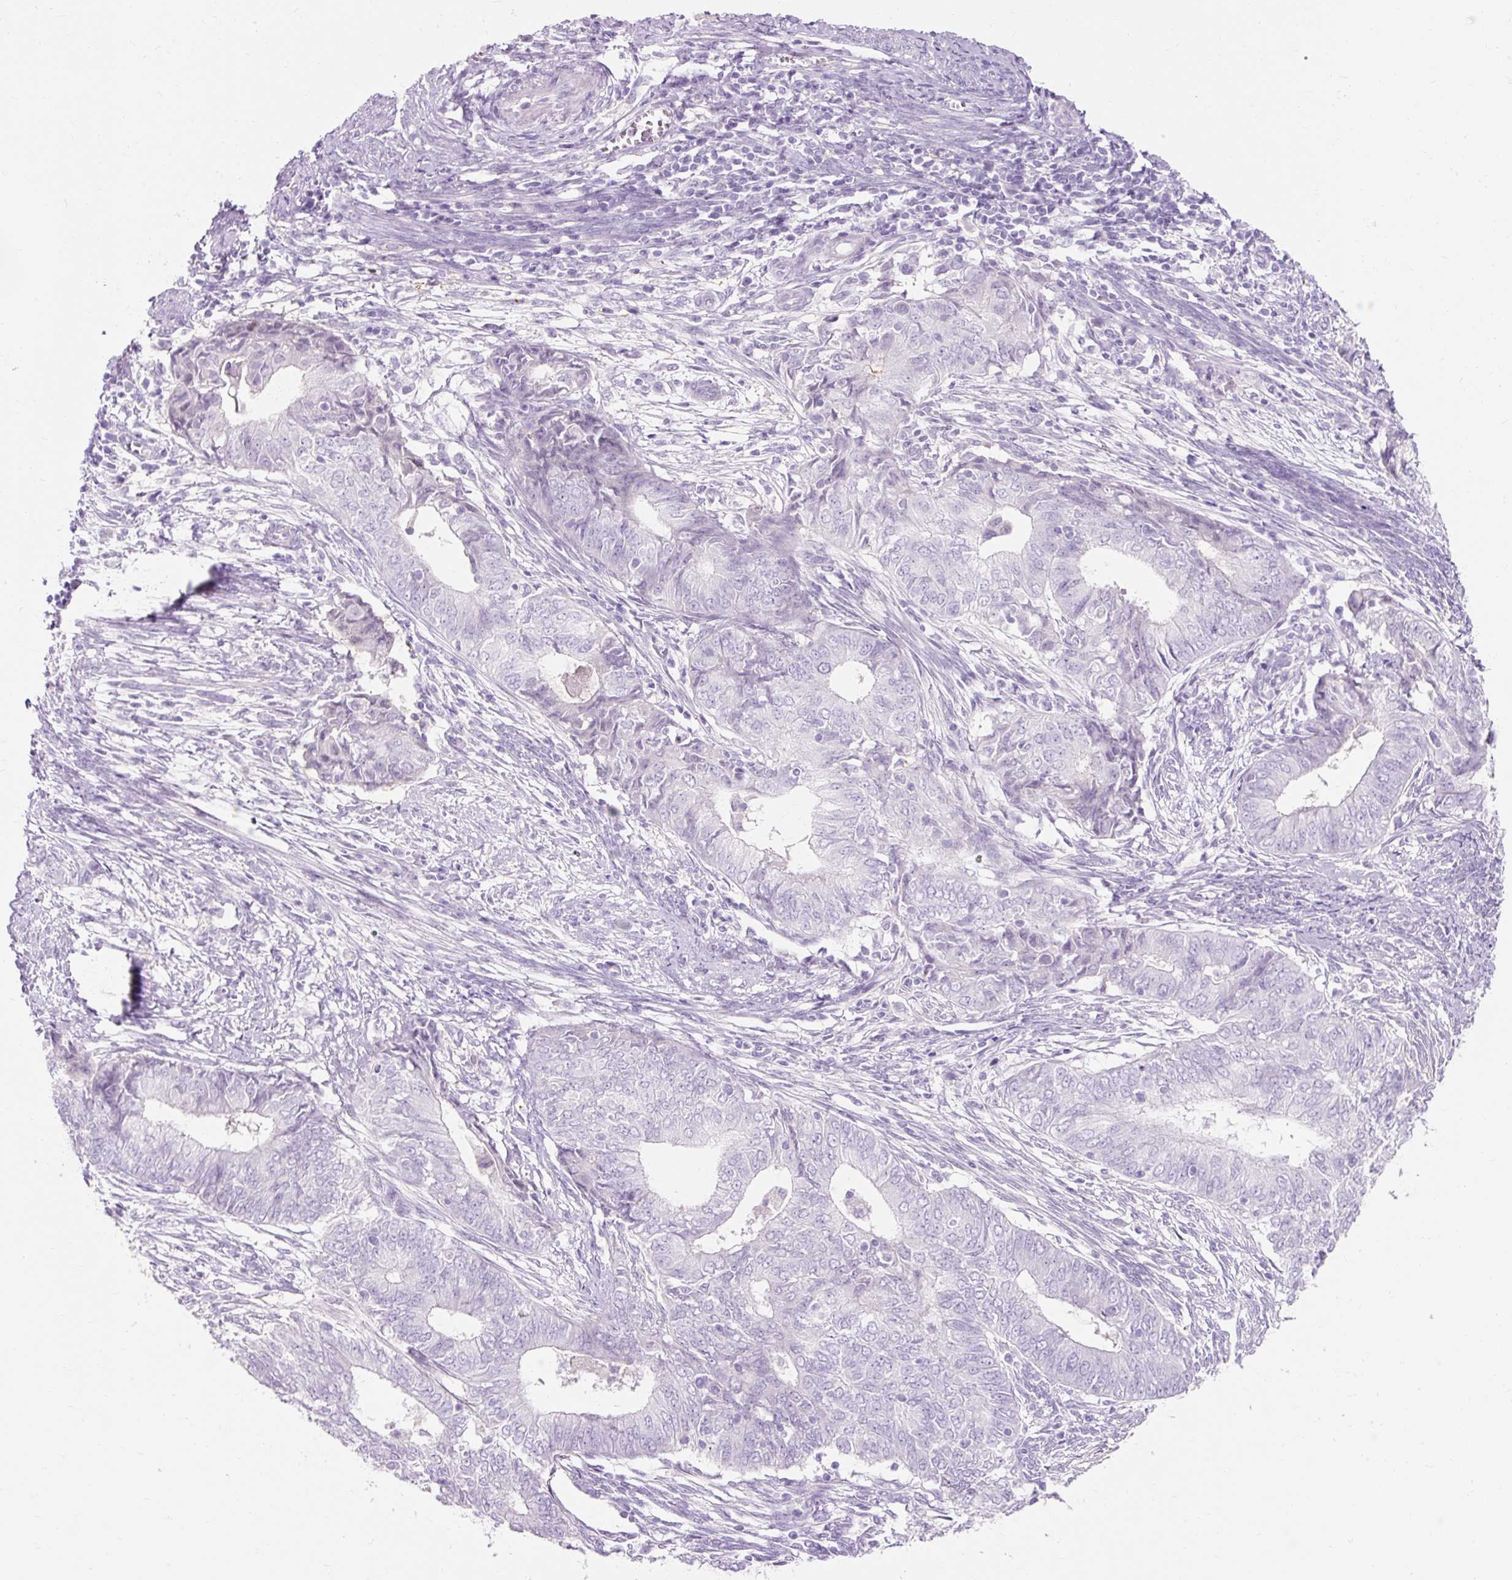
{"staining": {"intensity": "negative", "quantity": "none", "location": "none"}, "tissue": "endometrial cancer", "cell_type": "Tumor cells", "image_type": "cancer", "snomed": [{"axis": "morphology", "description": "Adenocarcinoma, NOS"}, {"axis": "topography", "description": "Endometrium"}], "caption": "Immunohistochemistry of endometrial cancer (adenocarcinoma) demonstrates no positivity in tumor cells. (Brightfield microscopy of DAB immunohistochemistry at high magnification).", "gene": "CLDN25", "patient": {"sex": "female", "age": 62}}